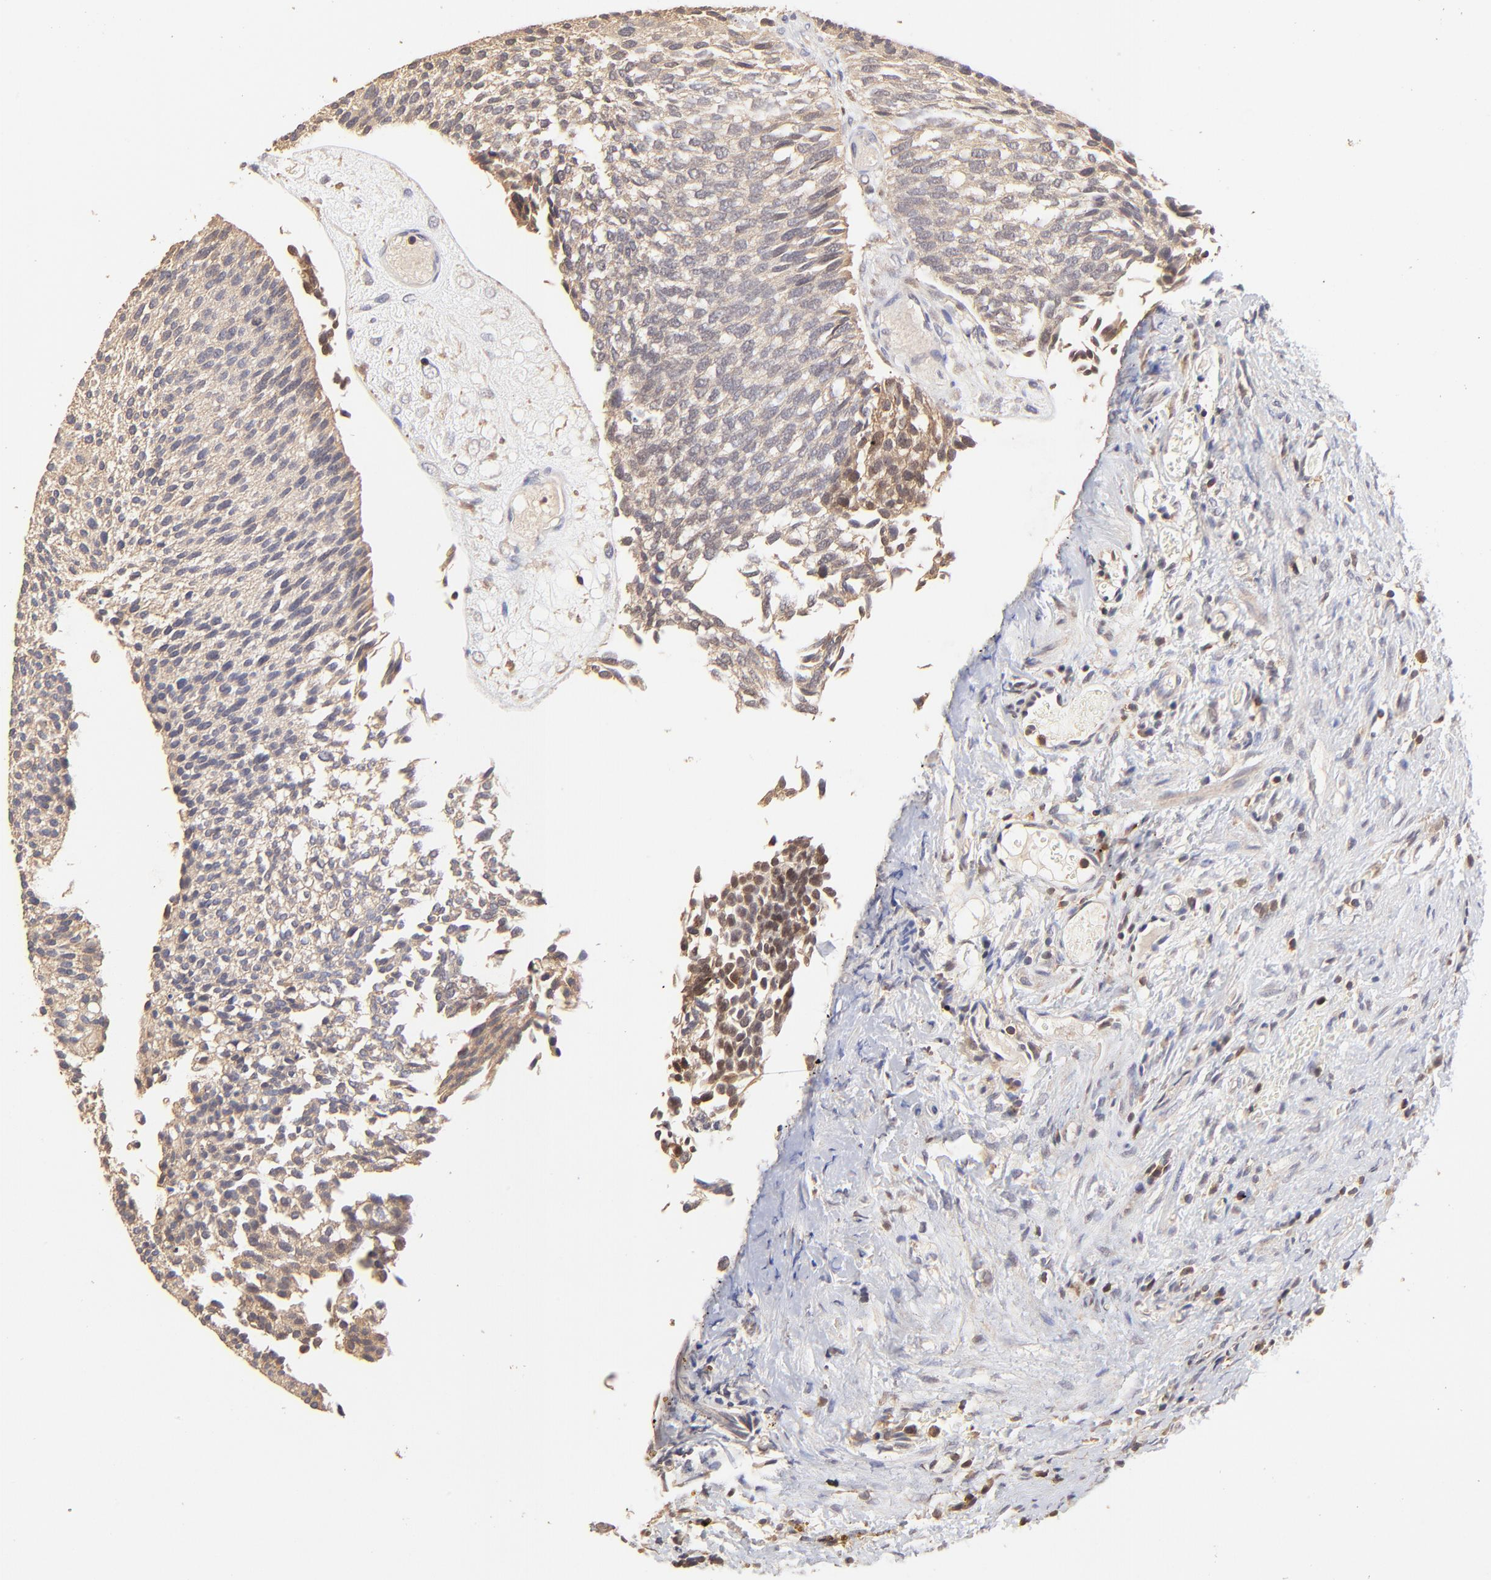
{"staining": {"intensity": "weak", "quantity": ">75%", "location": "cytoplasmic/membranous"}, "tissue": "urothelial cancer", "cell_type": "Tumor cells", "image_type": "cancer", "snomed": [{"axis": "morphology", "description": "Urothelial carcinoma, Low grade"}, {"axis": "topography", "description": "Urinary bladder"}], "caption": "A brown stain highlights weak cytoplasmic/membranous staining of a protein in human urothelial cancer tumor cells. (Stains: DAB (3,3'-diaminobenzidine) in brown, nuclei in blue, Microscopy: brightfield microscopy at high magnification).", "gene": "STON2", "patient": {"sex": "male", "age": 84}}